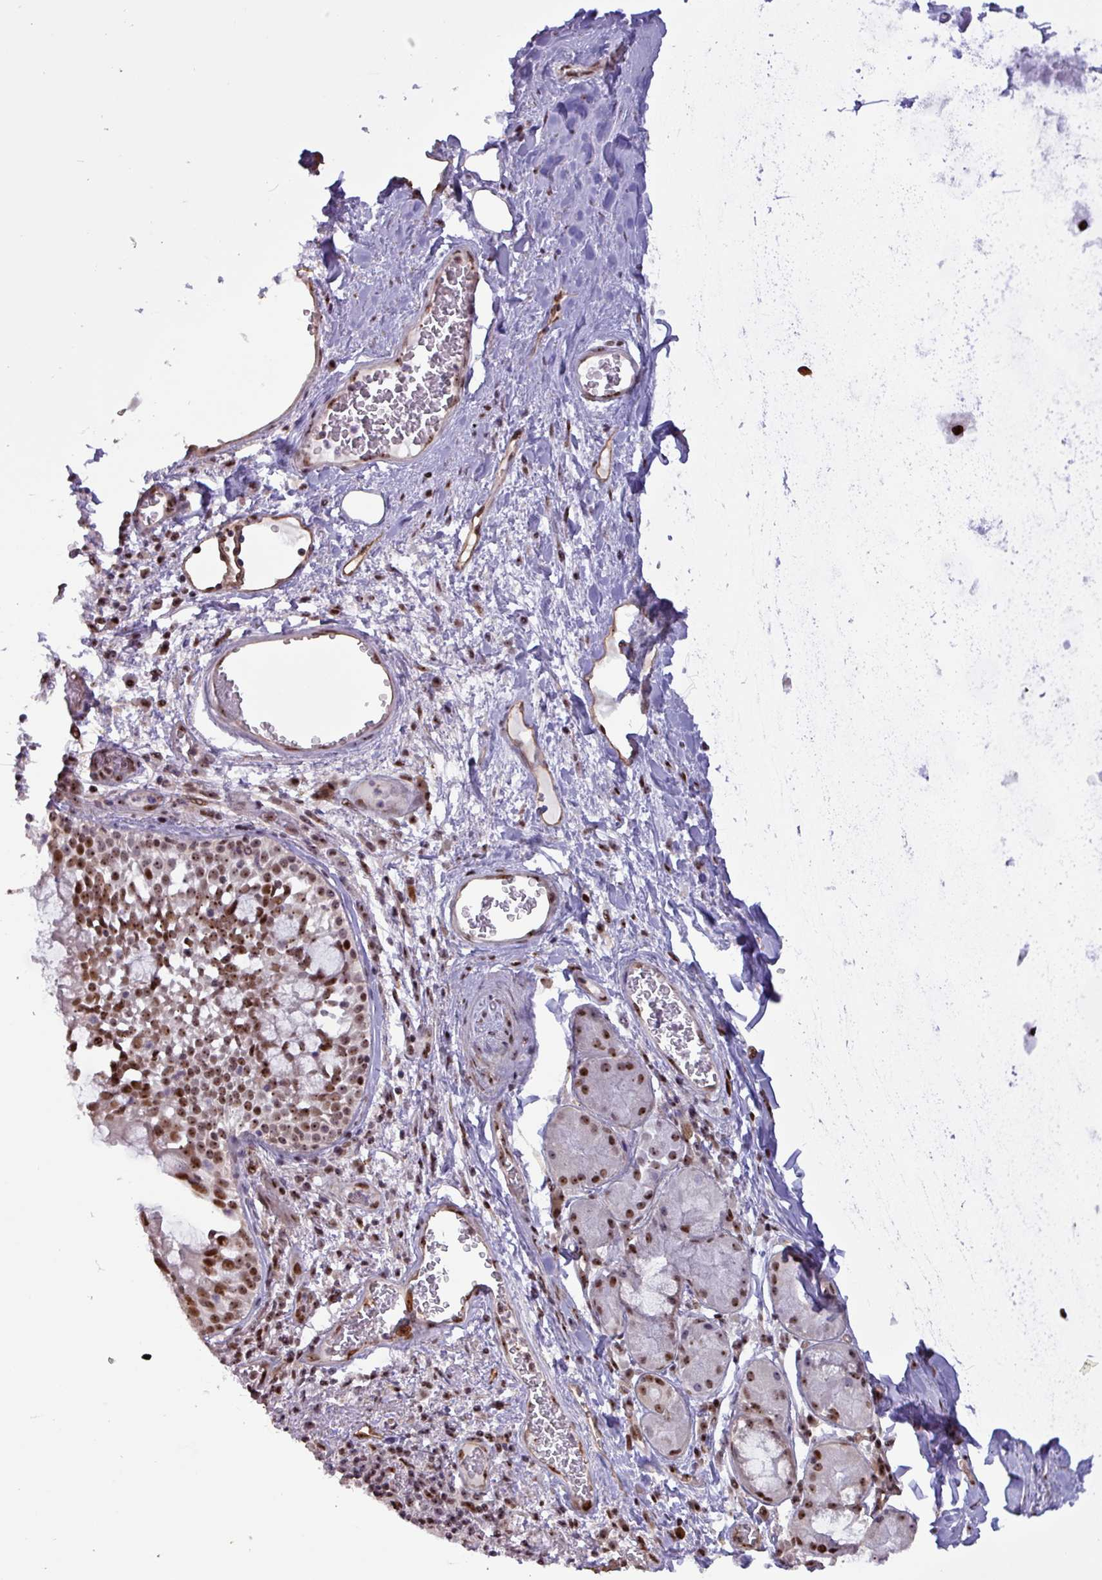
{"staining": {"intensity": "strong", "quantity": ">75%", "location": "nuclear"}, "tissue": "bronchus", "cell_type": "Respiratory epithelial cells", "image_type": "normal", "snomed": [{"axis": "morphology", "description": "Normal tissue, NOS"}, {"axis": "topography", "description": "Cartilage tissue"}, {"axis": "topography", "description": "Bronchus"}], "caption": "Respiratory epithelial cells show high levels of strong nuclear positivity in approximately >75% of cells in benign bronchus. The staining was performed using DAB, with brown indicating positive protein expression. Nuclei are stained blue with hematoxylin.", "gene": "RRN3", "patient": {"sex": "male", "age": 63}}